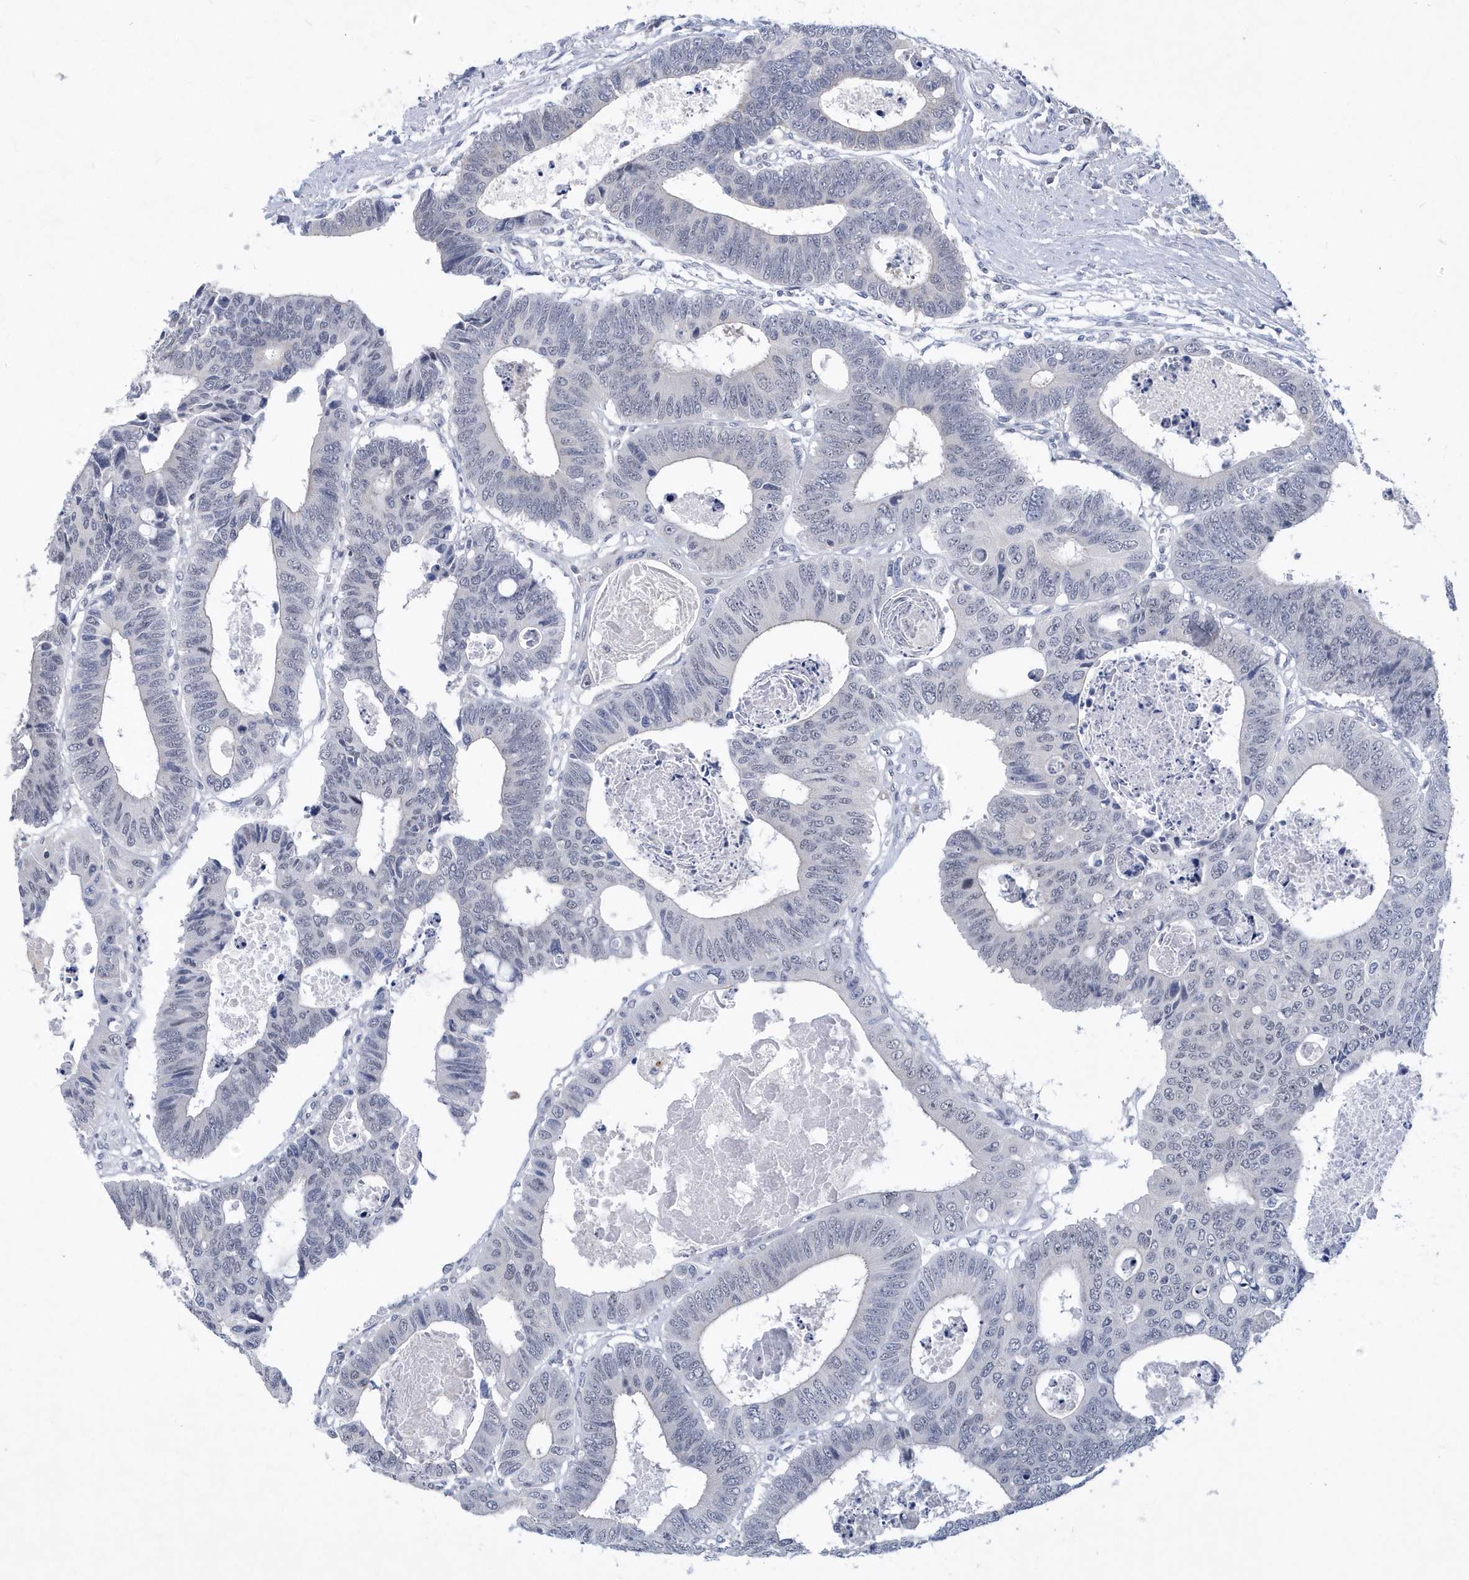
{"staining": {"intensity": "negative", "quantity": "none", "location": "none"}, "tissue": "colorectal cancer", "cell_type": "Tumor cells", "image_type": "cancer", "snomed": [{"axis": "morphology", "description": "Adenocarcinoma, NOS"}, {"axis": "topography", "description": "Rectum"}], "caption": "An IHC image of adenocarcinoma (colorectal) is shown. There is no staining in tumor cells of adenocarcinoma (colorectal).", "gene": "SRGAP3", "patient": {"sex": "male", "age": 84}}